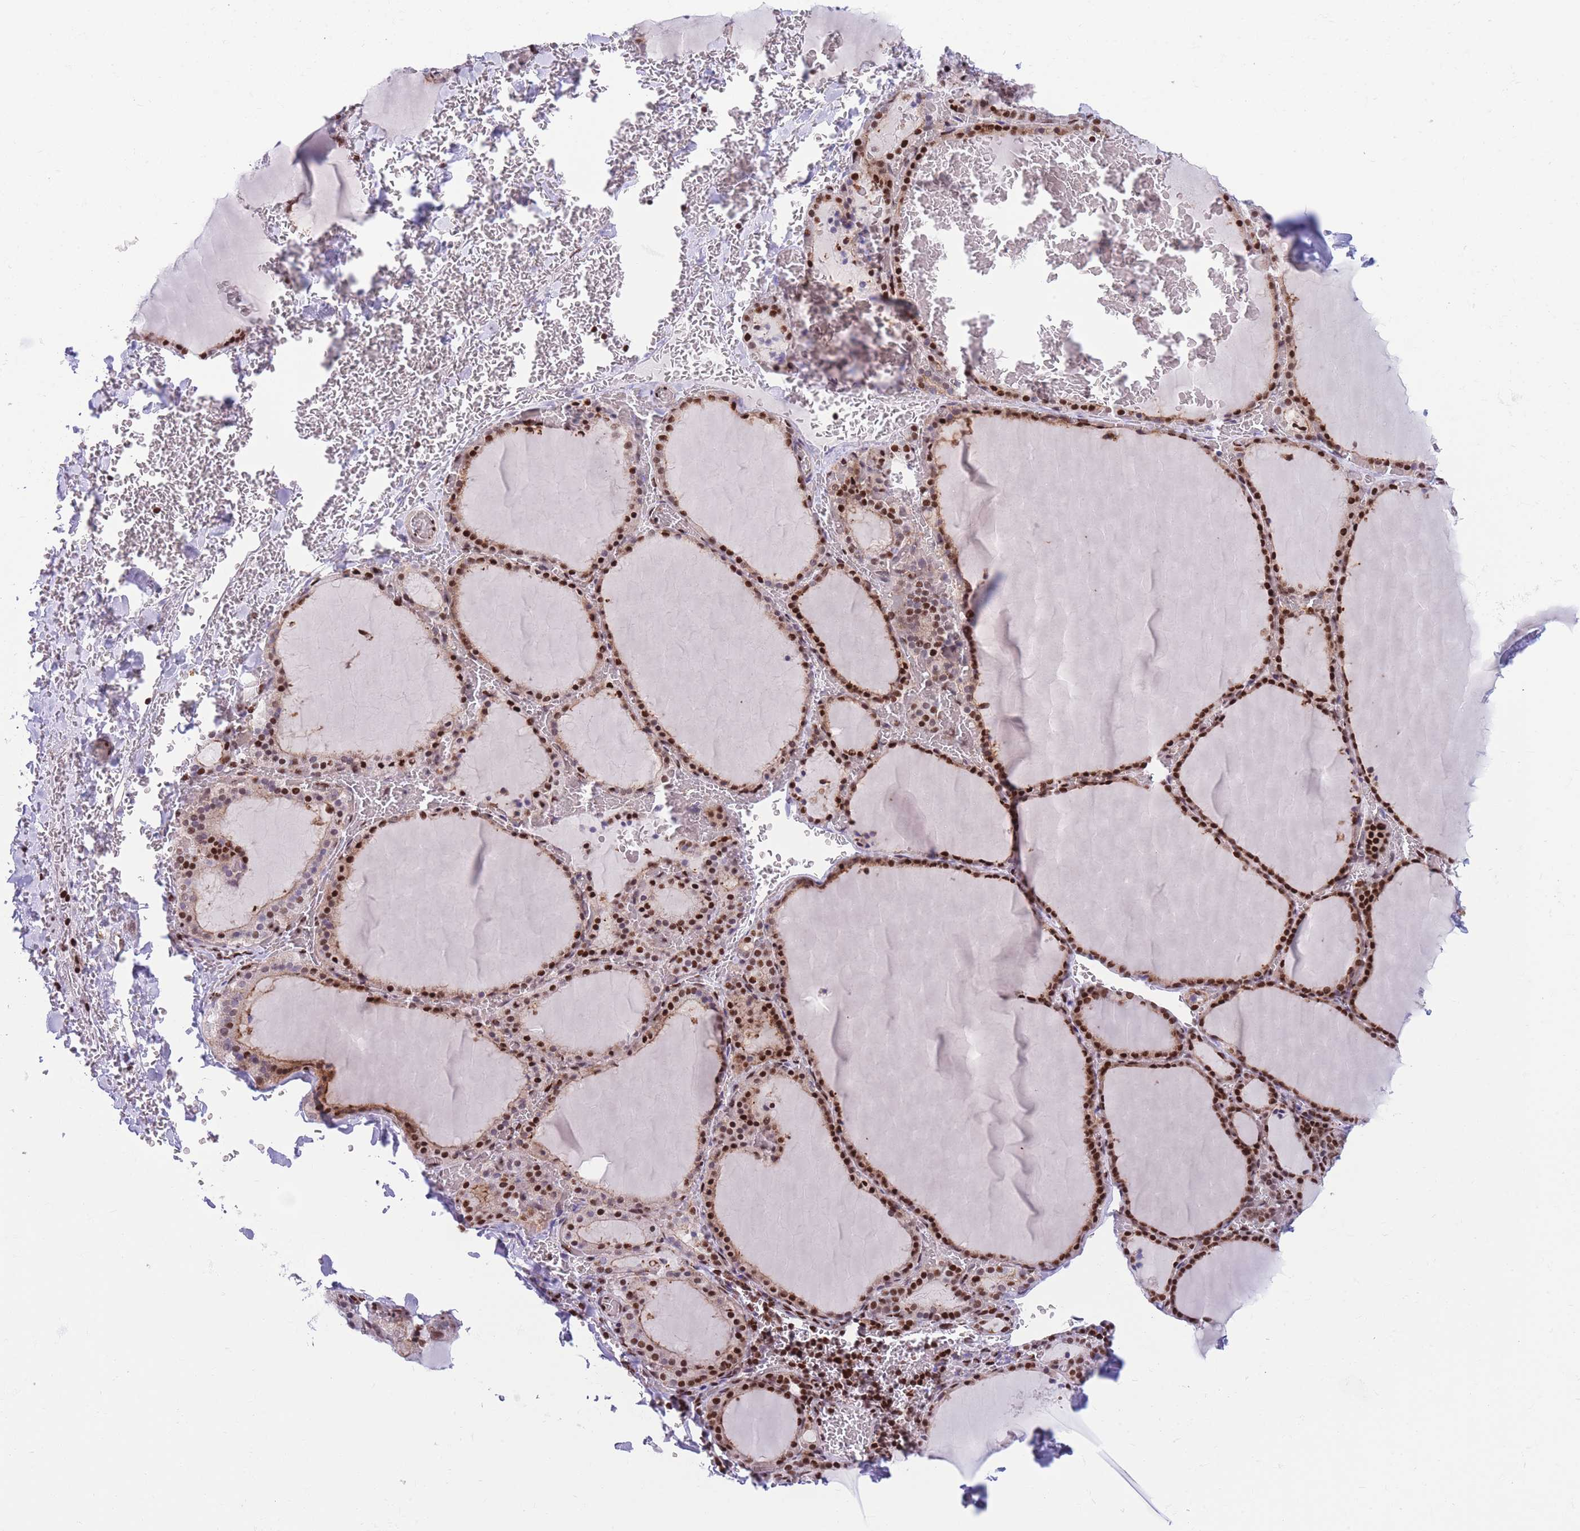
{"staining": {"intensity": "strong", "quantity": ">75%", "location": "nuclear"}, "tissue": "thyroid gland", "cell_type": "Glandular cells", "image_type": "normal", "snomed": [{"axis": "morphology", "description": "Normal tissue, NOS"}, {"axis": "topography", "description": "Thyroid gland"}], "caption": "This histopathology image displays benign thyroid gland stained with IHC to label a protein in brown. The nuclear of glandular cells show strong positivity for the protein. Nuclei are counter-stained blue.", "gene": "DNAJC3", "patient": {"sex": "female", "age": 39}}